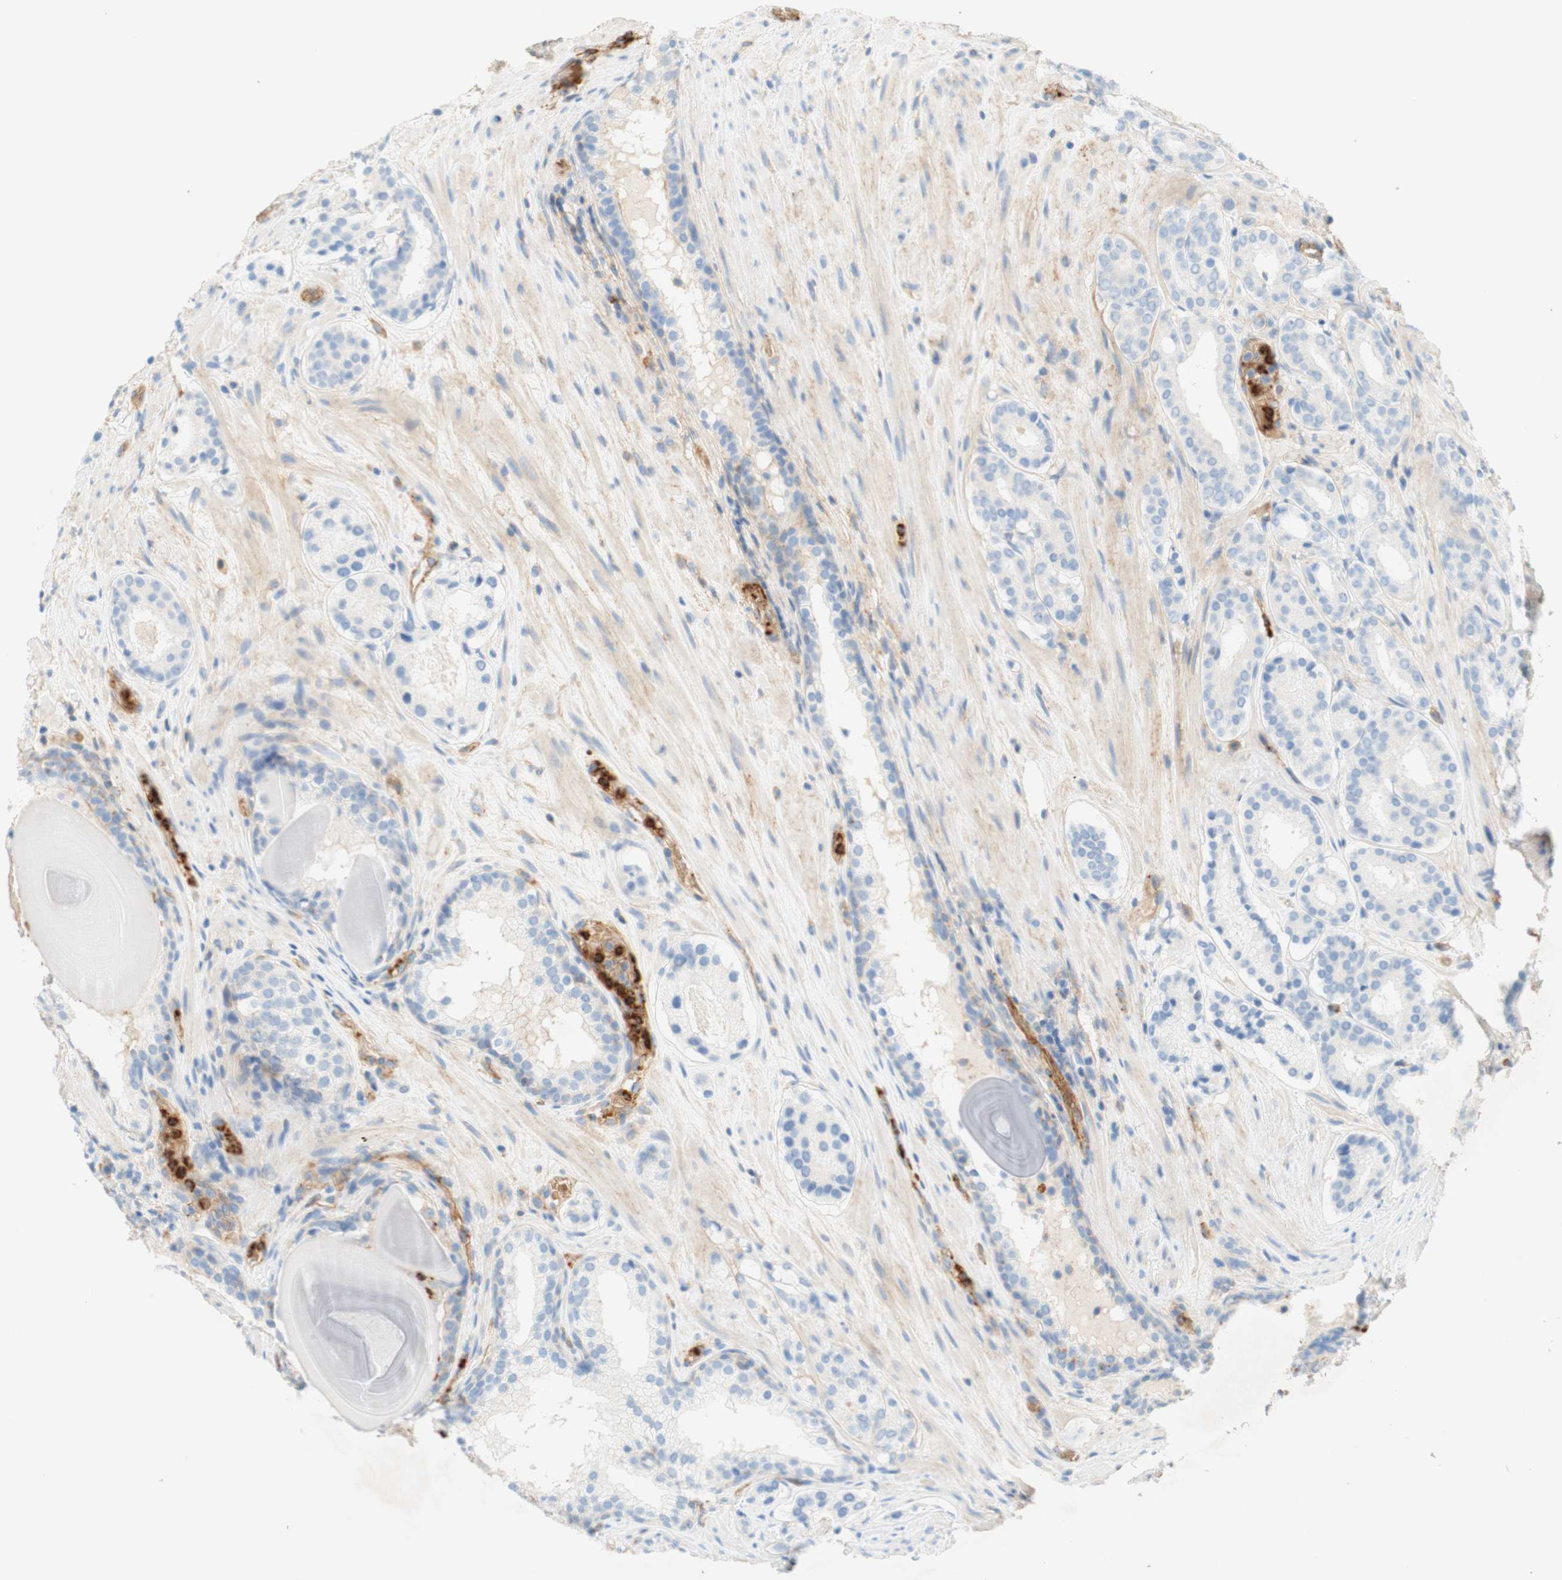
{"staining": {"intensity": "negative", "quantity": "none", "location": "none"}, "tissue": "prostate cancer", "cell_type": "Tumor cells", "image_type": "cancer", "snomed": [{"axis": "morphology", "description": "Adenocarcinoma, Low grade"}, {"axis": "topography", "description": "Prostate"}], "caption": "Immunohistochemistry (IHC) micrograph of neoplastic tissue: prostate cancer stained with DAB (3,3'-diaminobenzidine) exhibits no significant protein expression in tumor cells.", "gene": "STOM", "patient": {"sex": "male", "age": 69}}